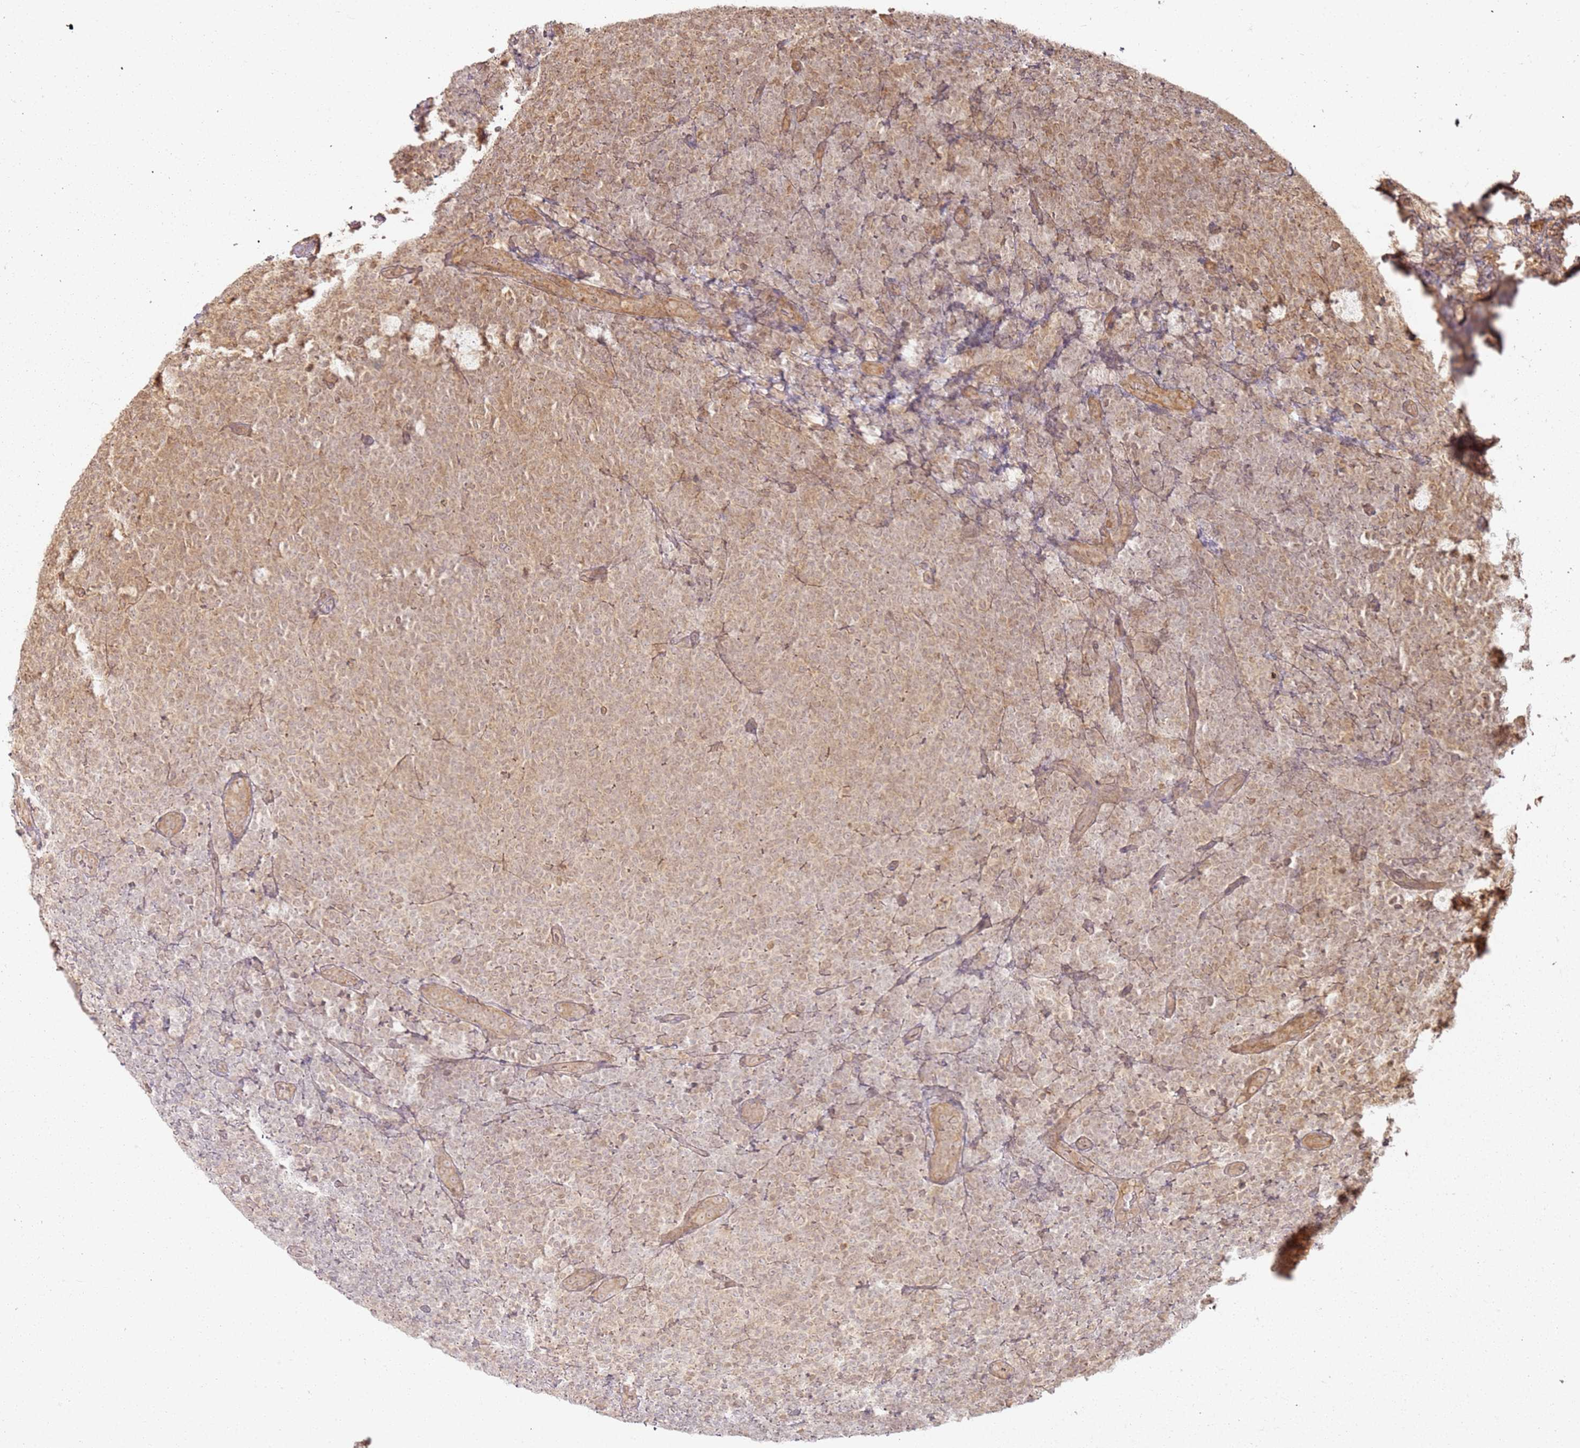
{"staining": {"intensity": "weak", "quantity": "<25%", "location": "cytoplasmic/membranous"}, "tissue": "lymphoma", "cell_type": "Tumor cells", "image_type": "cancer", "snomed": [{"axis": "morphology", "description": "Malignant lymphoma, non-Hodgkin's type, Low grade"}, {"axis": "topography", "description": "Lymph node"}], "caption": "Lymphoma stained for a protein using immunohistochemistry reveals no expression tumor cells.", "gene": "ZNF776", "patient": {"sex": "male", "age": 66}}